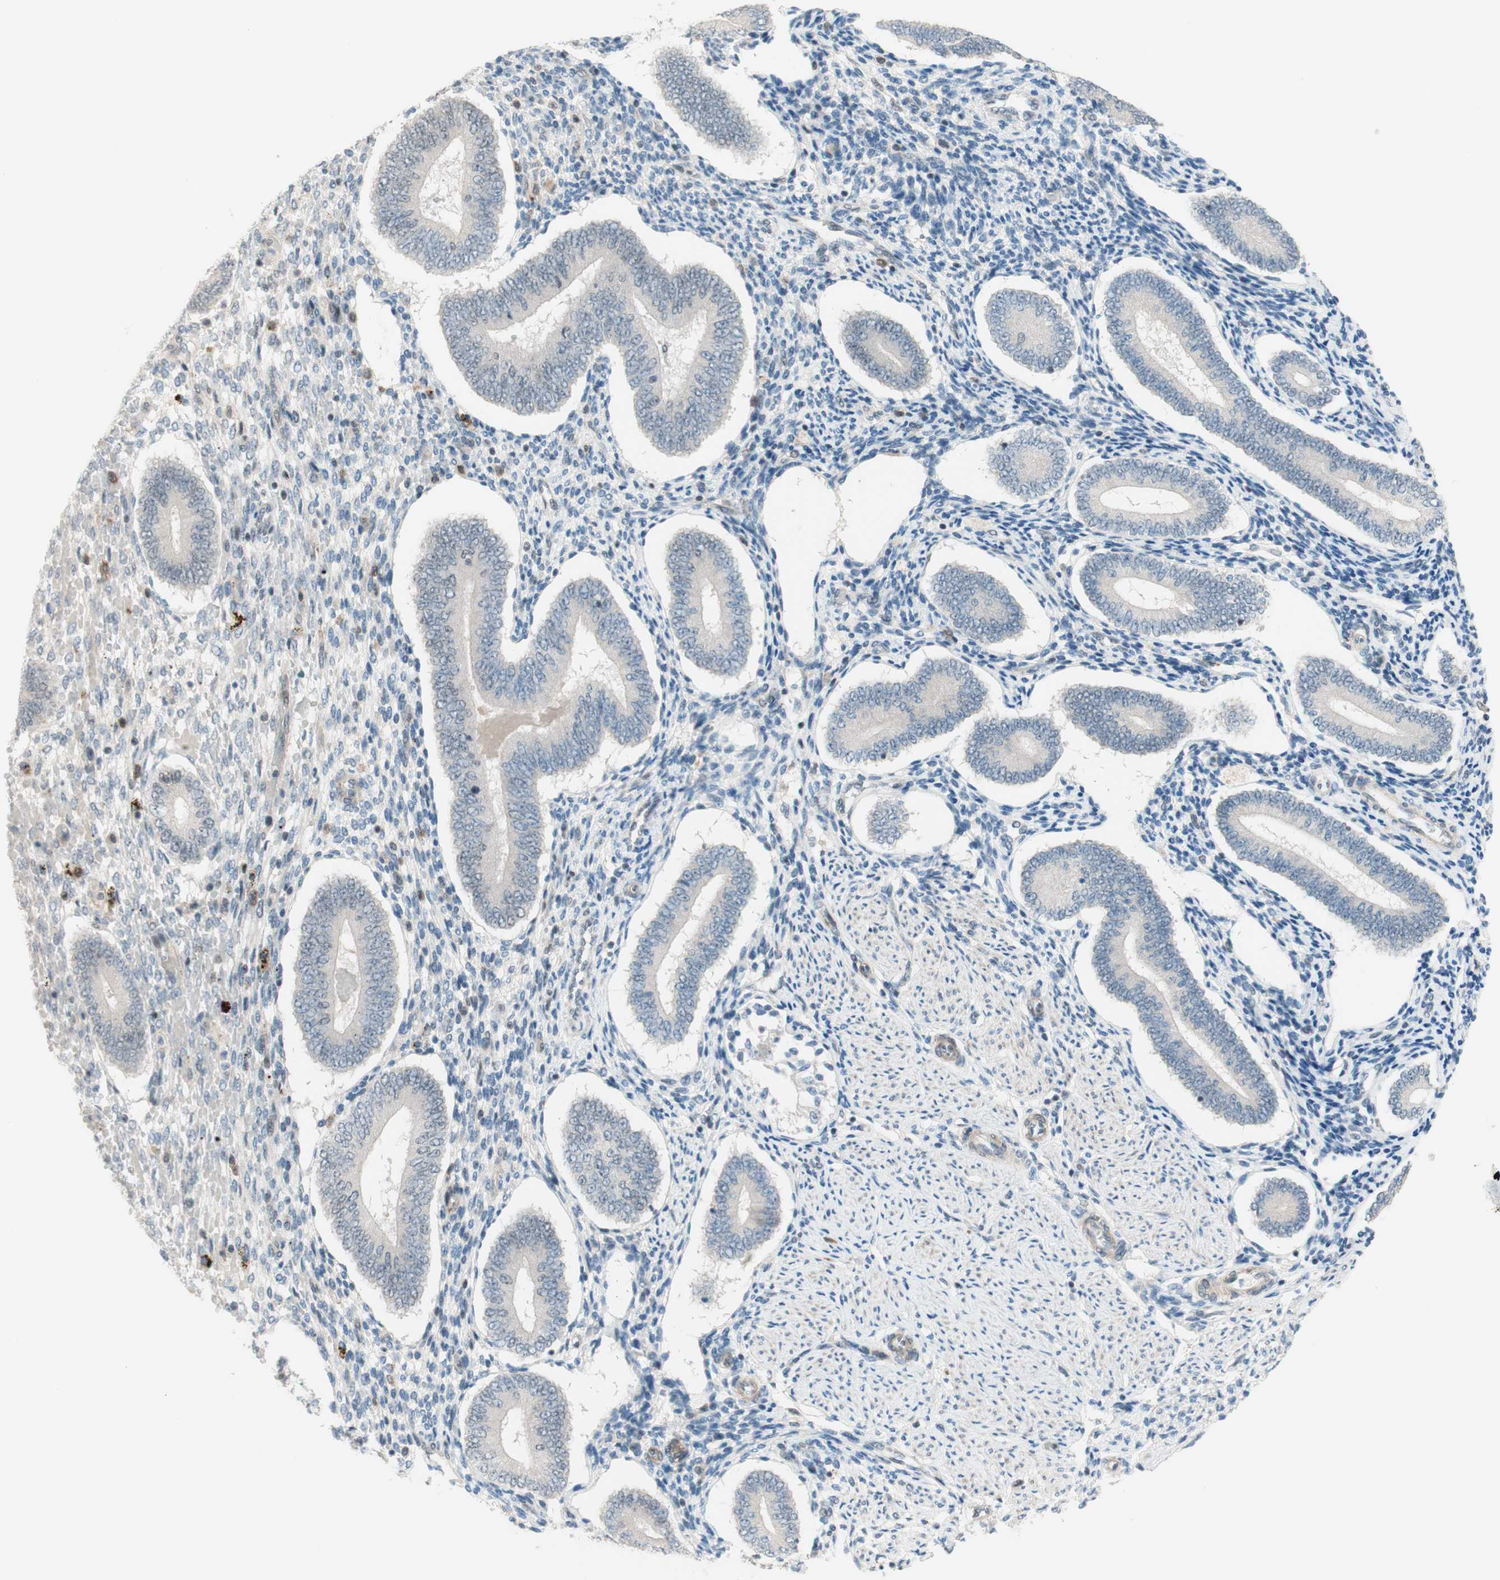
{"staining": {"intensity": "negative", "quantity": "none", "location": "none"}, "tissue": "endometrium", "cell_type": "Cells in endometrial stroma", "image_type": "normal", "snomed": [{"axis": "morphology", "description": "Normal tissue, NOS"}, {"axis": "topography", "description": "Endometrium"}], "caption": "DAB immunohistochemical staining of unremarkable human endometrium exhibits no significant expression in cells in endometrial stroma.", "gene": "JPH1", "patient": {"sex": "female", "age": 42}}